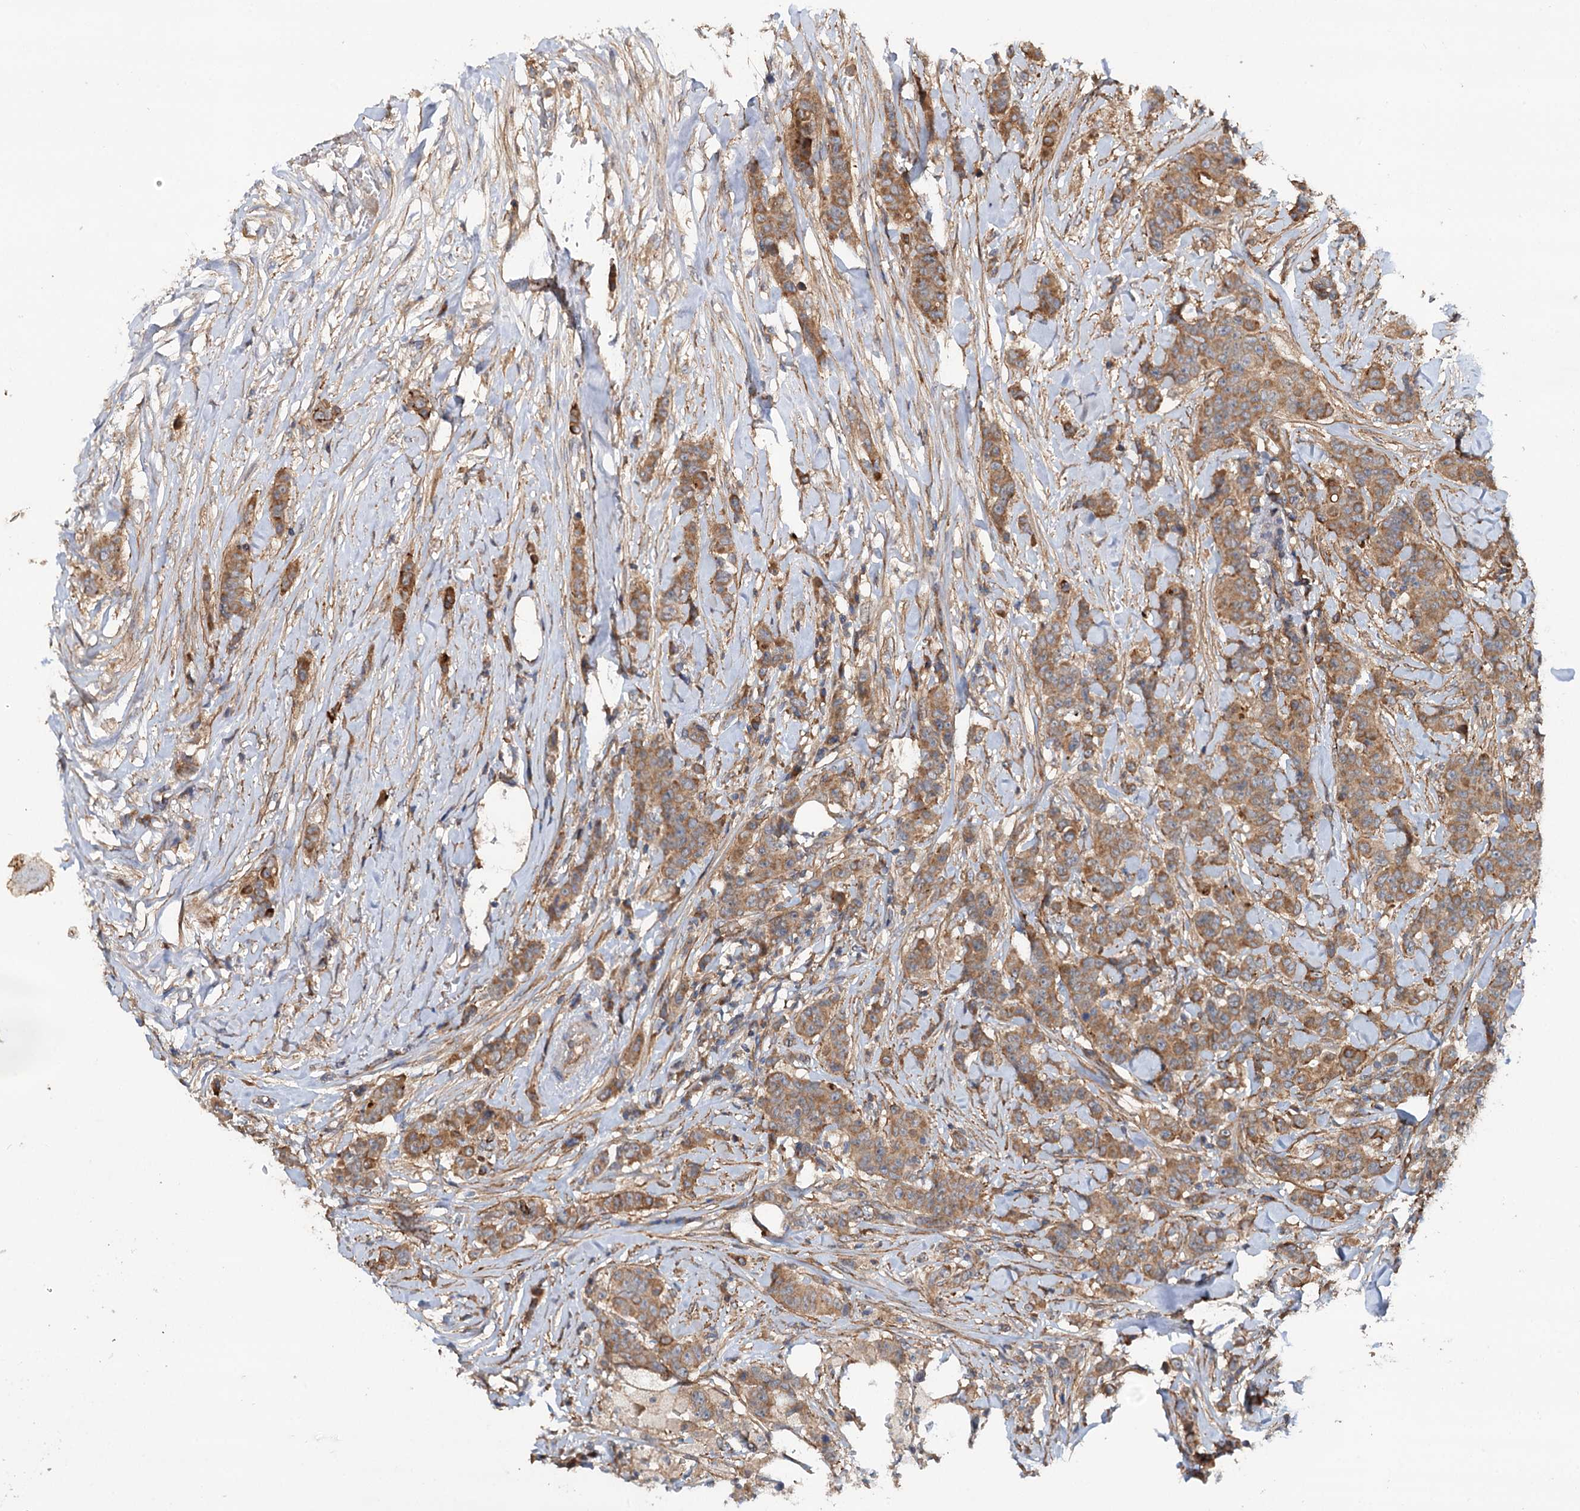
{"staining": {"intensity": "moderate", "quantity": ">75%", "location": "cytoplasmic/membranous"}, "tissue": "breast cancer", "cell_type": "Tumor cells", "image_type": "cancer", "snomed": [{"axis": "morphology", "description": "Duct carcinoma"}, {"axis": "topography", "description": "Breast"}], "caption": "Protein staining exhibits moderate cytoplasmic/membranous positivity in about >75% of tumor cells in breast cancer (infiltrating ductal carcinoma).", "gene": "ADGRG4", "patient": {"sex": "female", "age": 40}}